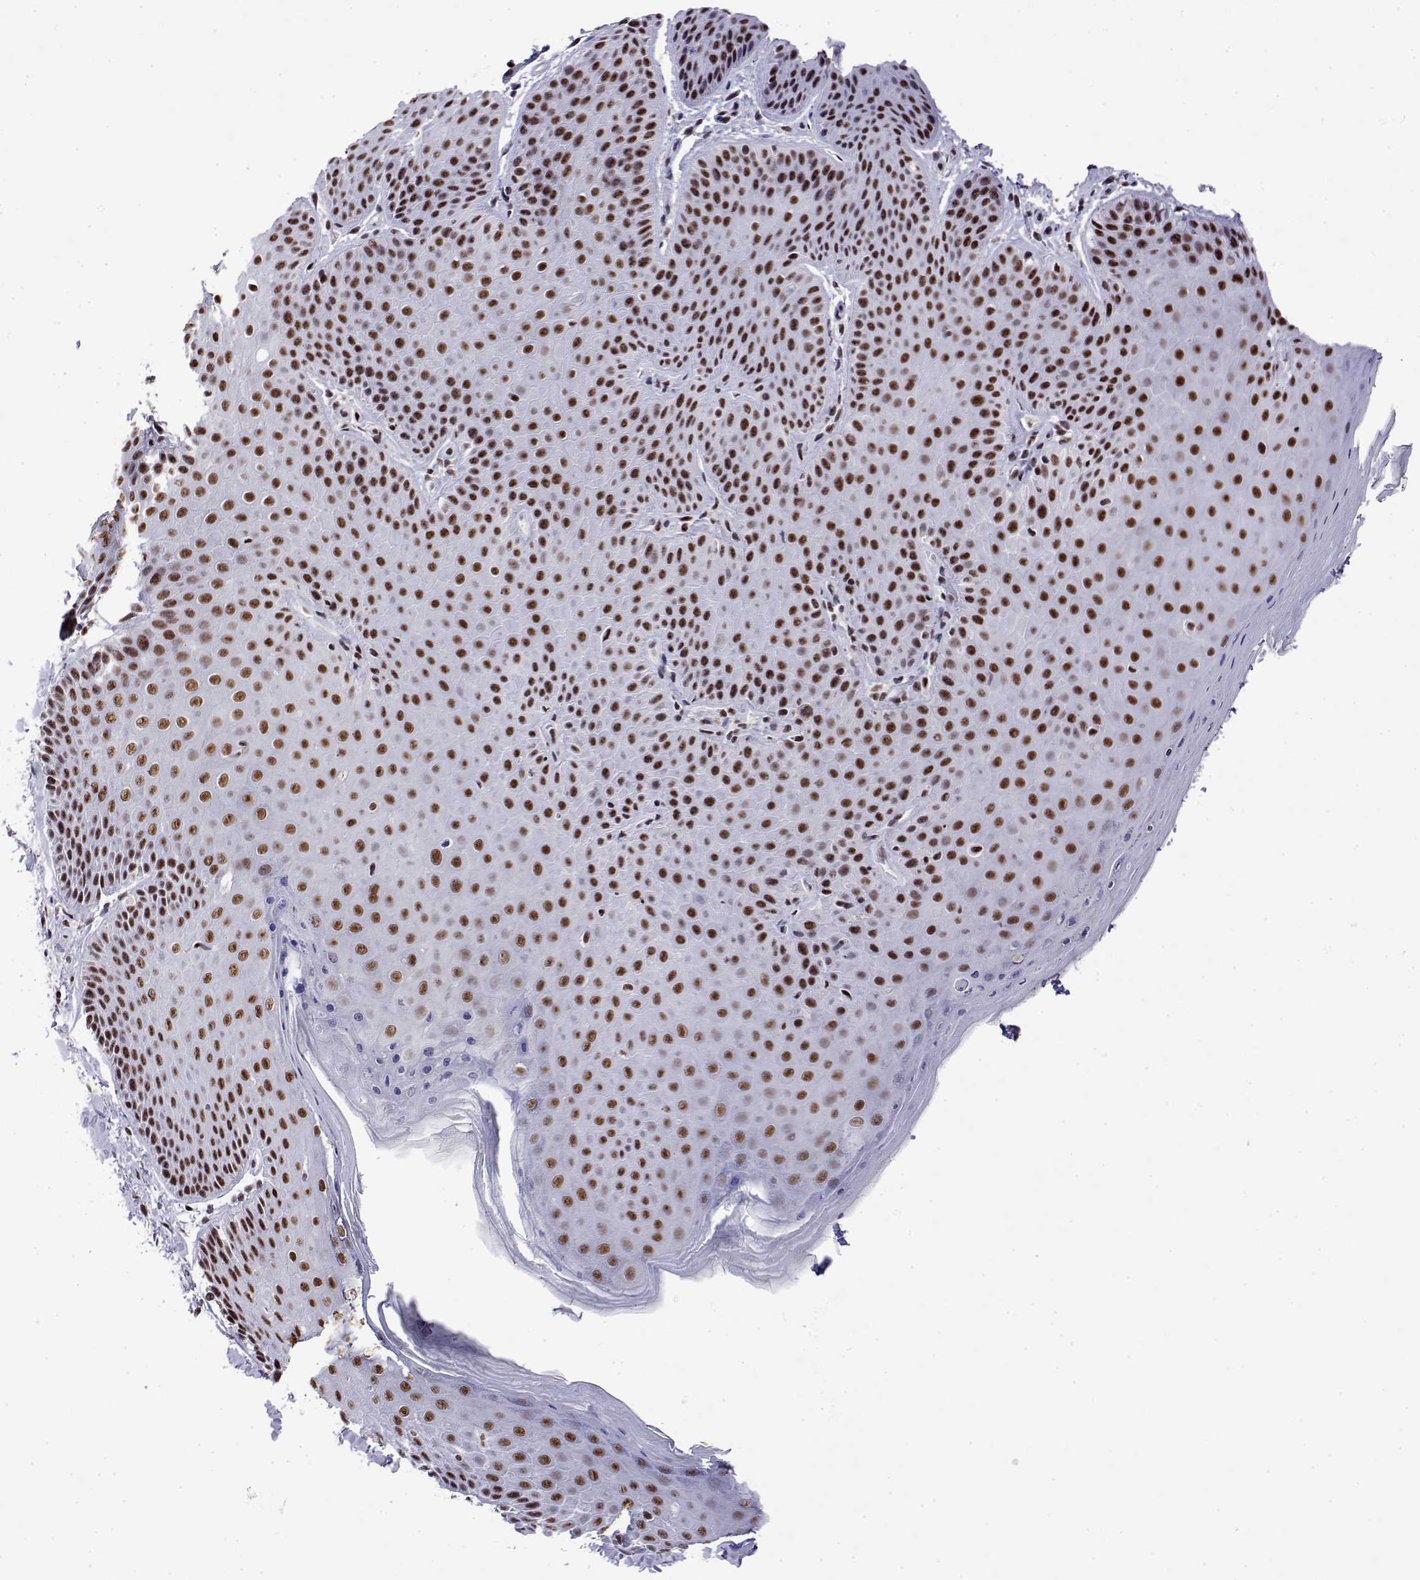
{"staining": {"intensity": "strong", "quantity": ">75%", "location": "nuclear"}, "tissue": "skin", "cell_type": "Epidermal cells", "image_type": "normal", "snomed": [{"axis": "morphology", "description": "Normal tissue, NOS"}, {"axis": "topography", "description": "Anal"}, {"axis": "topography", "description": "Peripheral nerve tissue"}], "caption": "The photomicrograph shows immunohistochemical staining of benign skin. There is strong nuclear expression is present in about >75% of epidermal cells.", "gene": "POLDIP3", "patient": {"sex": "male", "age": 51}}